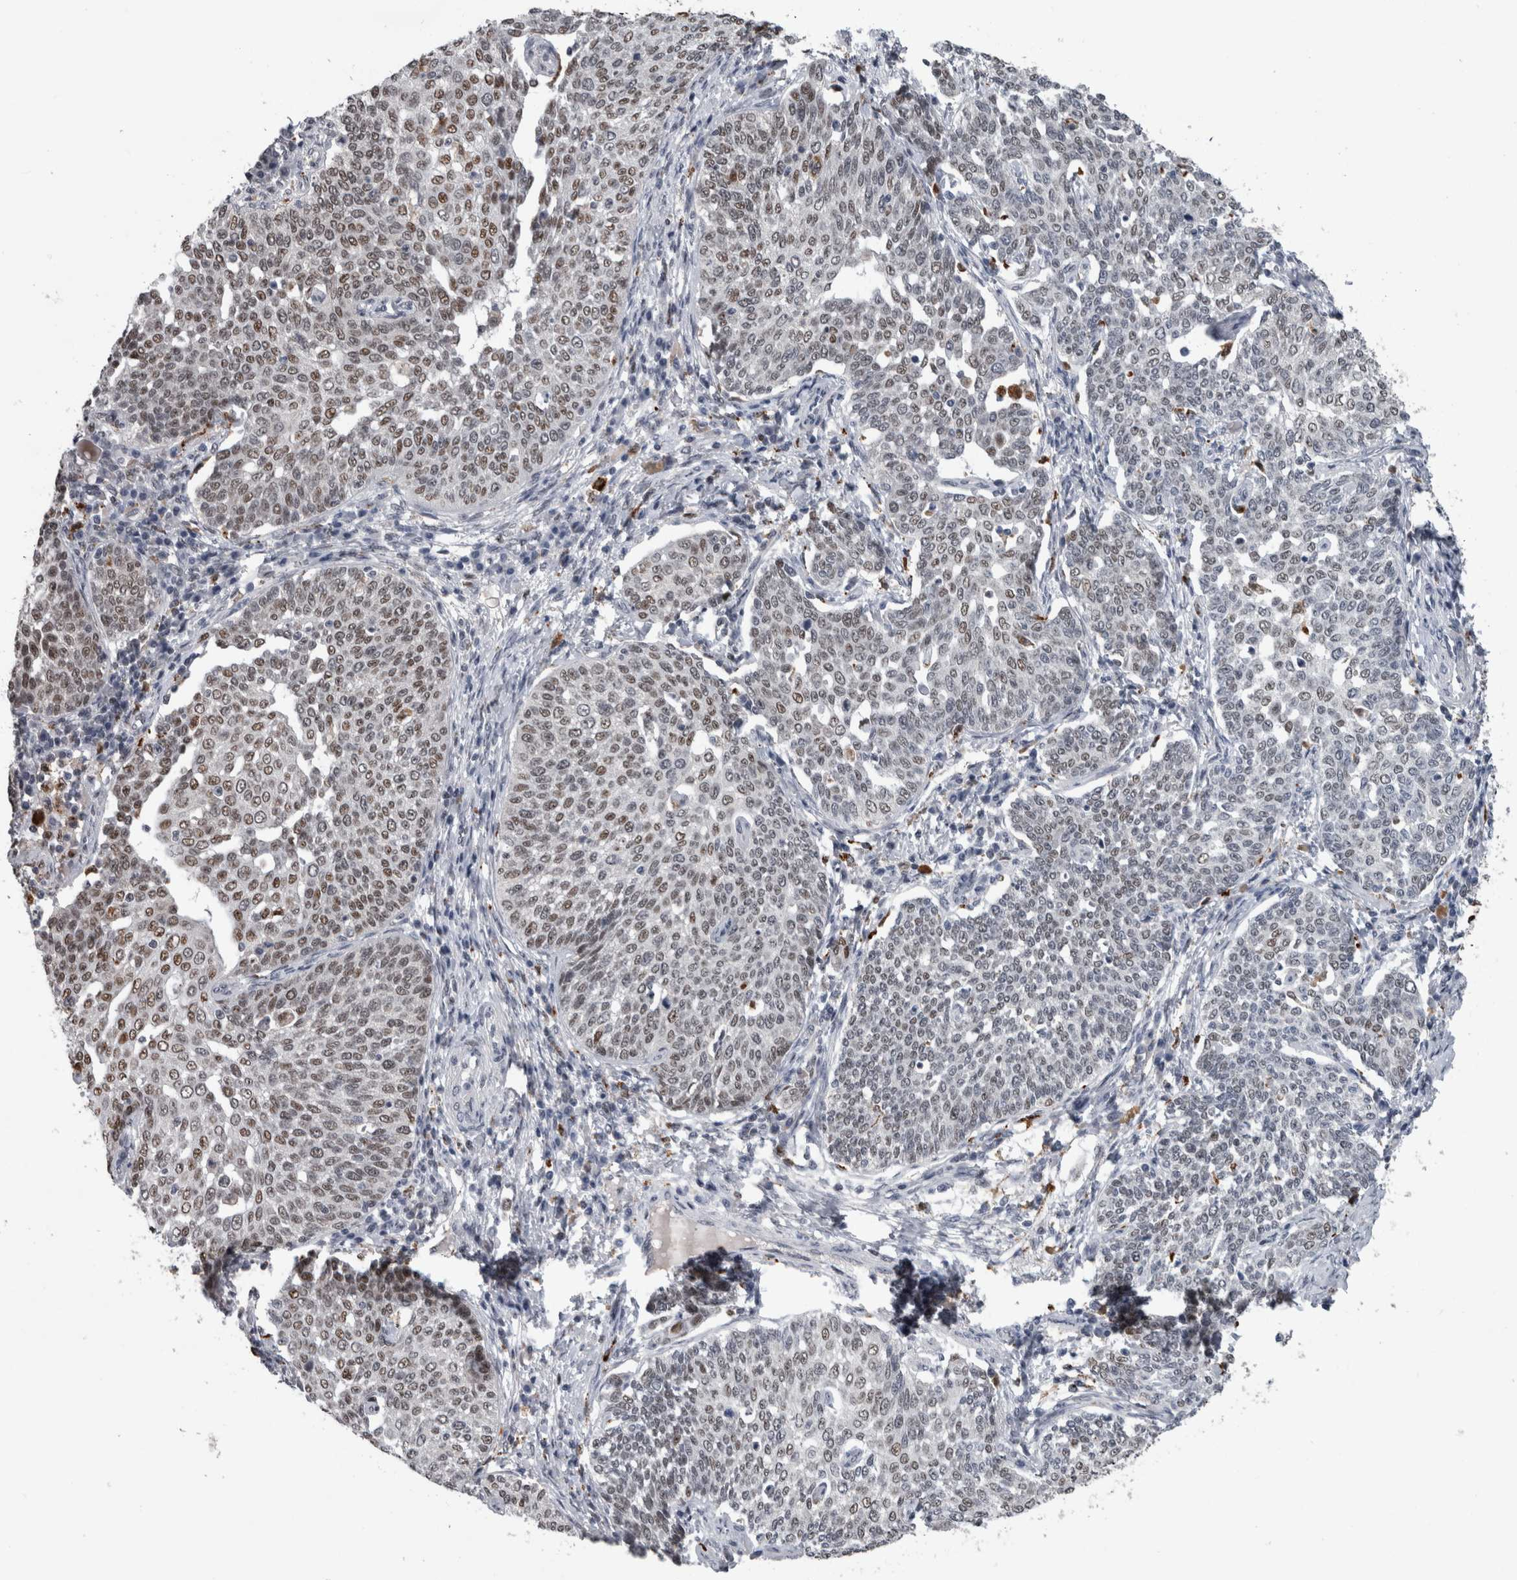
{"staining": {"intensity": "weak", "quantity": ">75%", "location": "nuclear"}, "tissue": "cervical cancer", "cell_type": "Tumor cells", "image_type": "cancer", "snomed": [{"axis": "morphology", "description": "Squamous cell carcinoma, NOS"}, {"axis": "topography", "description": "Cervix"}], "caption": "Immunohistochemistry staining of cervical cancer (squamous cell carcinoma), which exhibits low levels of weak nuclear positivity in approximately >75% of tumor cells indicating weak nuclear protein staining. The staining was performed using DAB (brown) for protein detection and nuclei were counterstained in hematoxylin (blue).", "gene": "POLD2", "patient": {"sex": "female", "age": 34}}